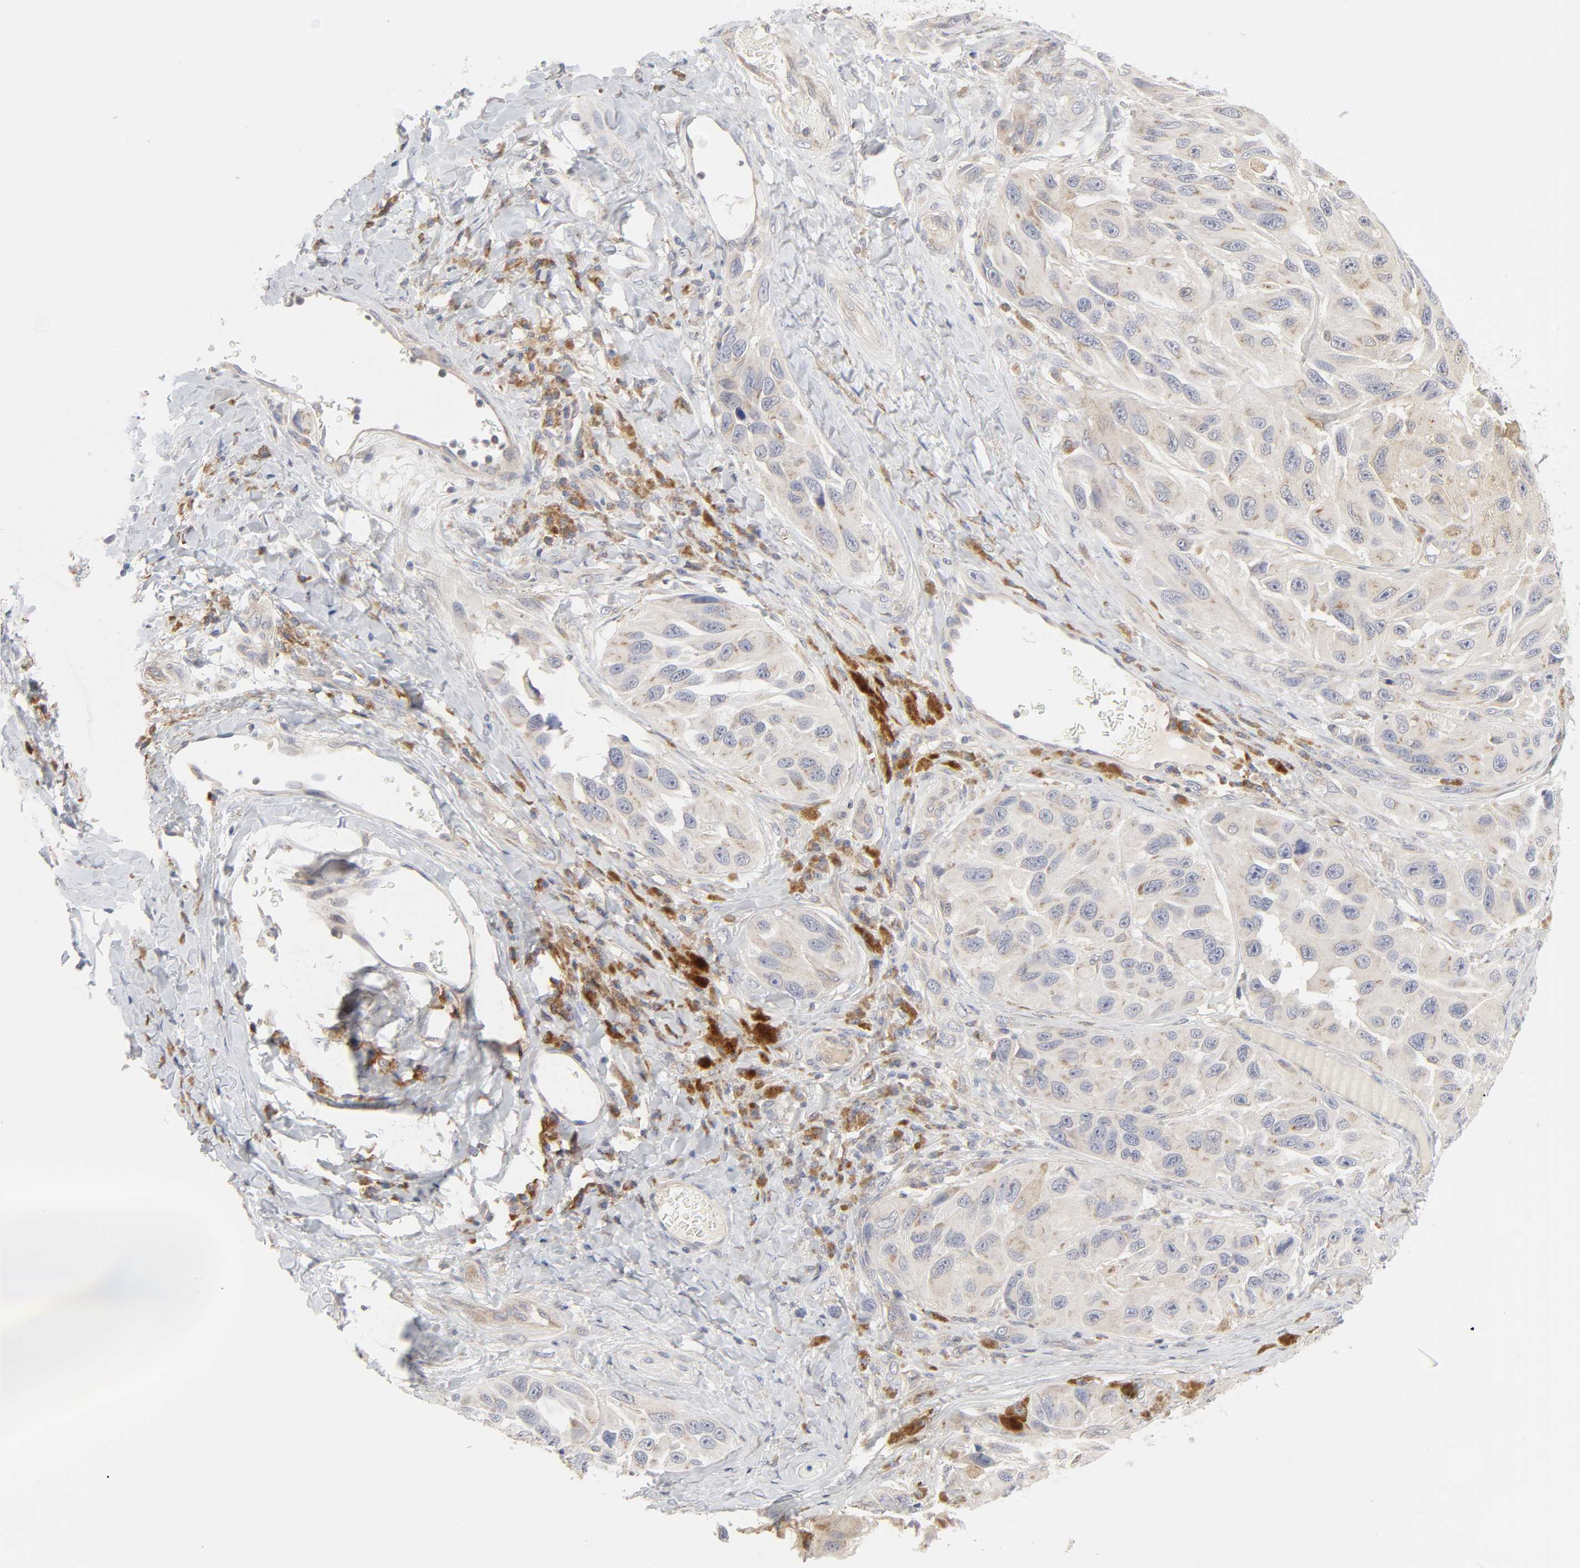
{"staining": {"intensity": "weak", "quantity": ">75%", "location": "cytoplasmic/membranous"}, "tissue": "melanoma", "cell_type": "Tumor cells", "image_type": "cancer", "snomed": [{"axis": "morphology", "description": "Malignant melanoma, NOS"}, {"axis": "topography", "description": "Skin"}], "caption": "Protein staining displays weak cytoplasmic/membranous expression in about >75% of tumor cells in melanoma. Nuclei are stained in blue.", "gene": "IL4R", "patient": {"sex": "female", "age": 73}}